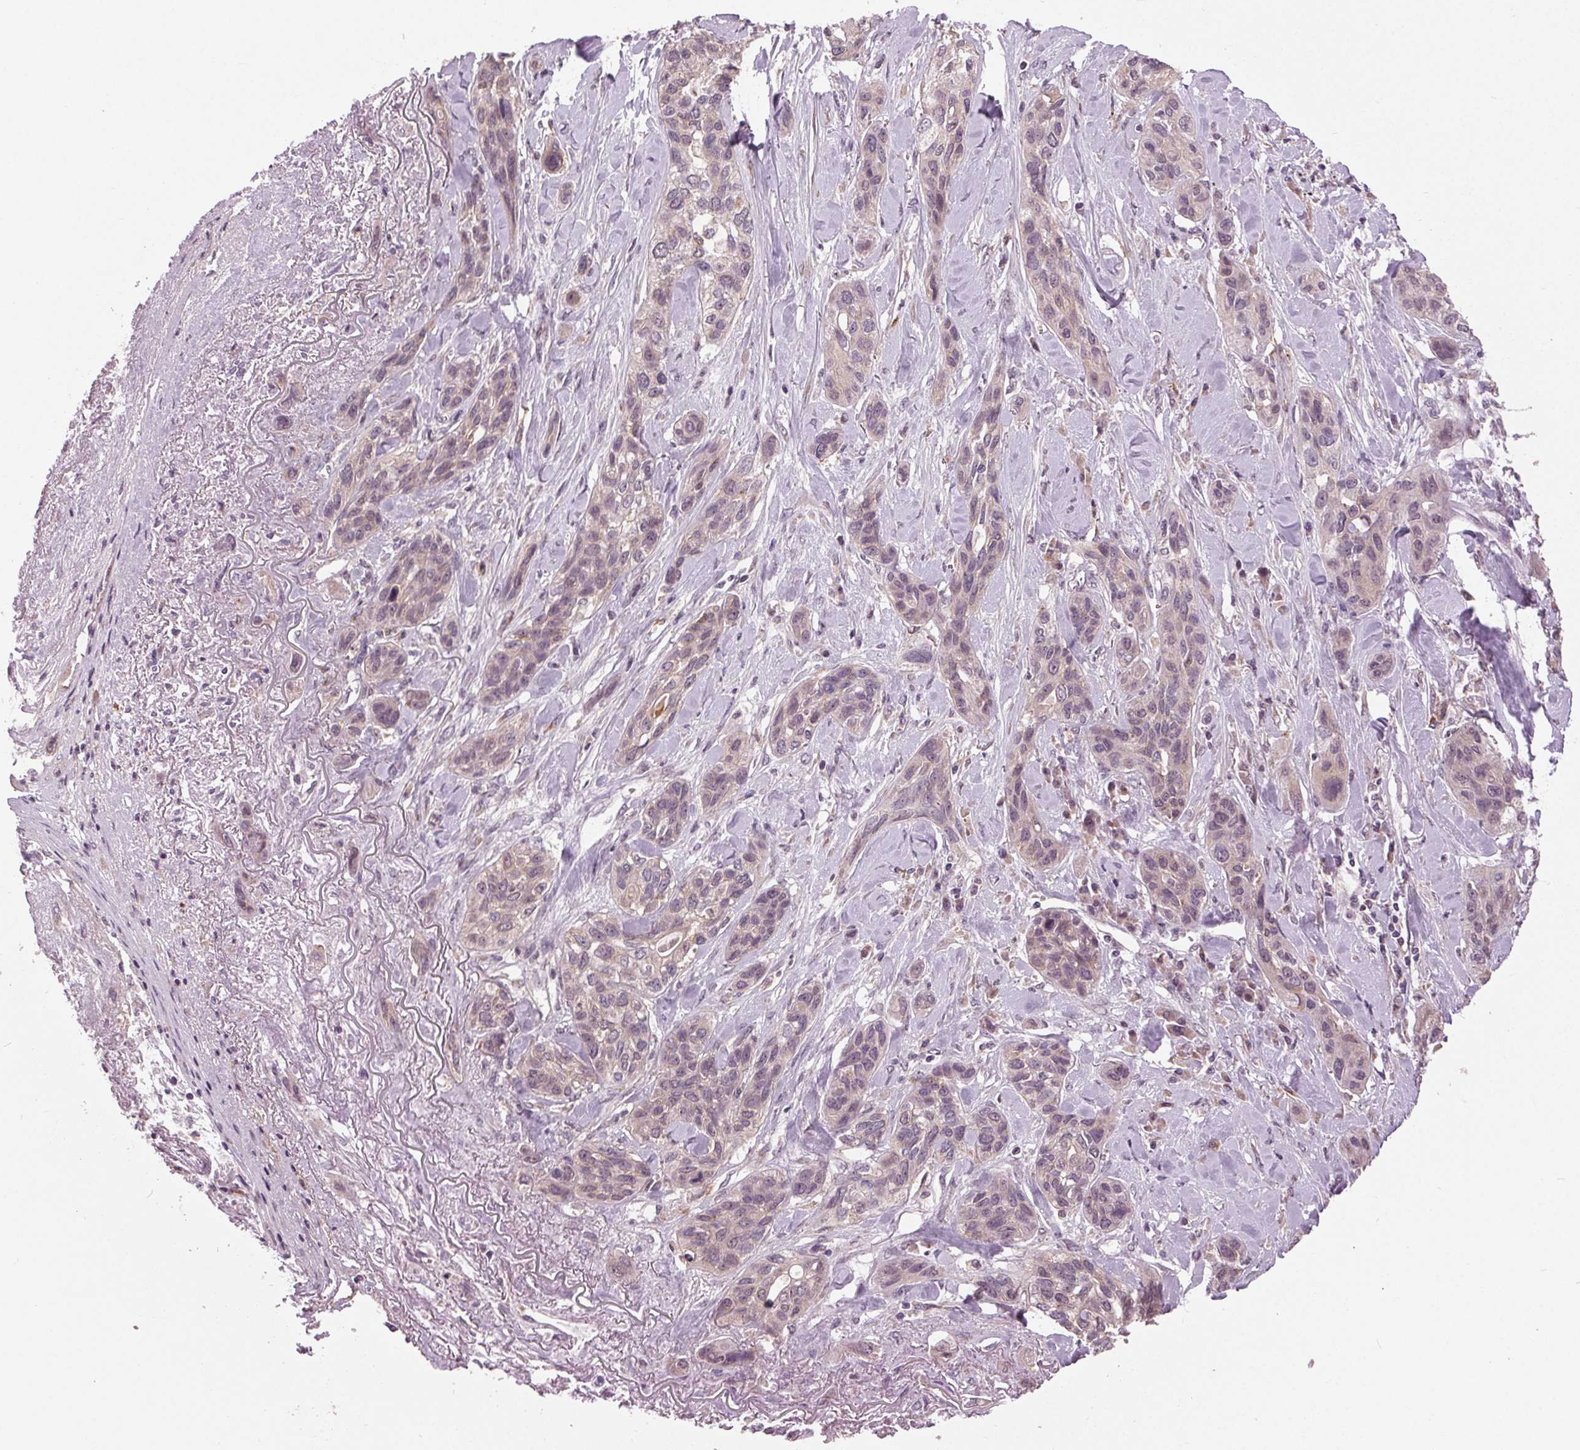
{"staining": {"intensity": "negative", "quantity": "none", "location": "none"}, "tissue": "lung cancer", "cell_type": "Tumor cells", "image_type": "cancer", "snomed": [{"axis": "morphology", "description": "Squamous cell carcinoma, NOS"}, {"axis": "topography", "description": "Lung"}], "caption": "Immunohistochemical staining of human lung cancer displays no significant positivity in tumor cells. Brightfield microscopy of immunohistochemistry (IHC) stained with DAB (brown) and hematoxylin (blue), captured at high magnification.", "gene": "BSDC1", "patient": {"sex": "female", "age": 70}}